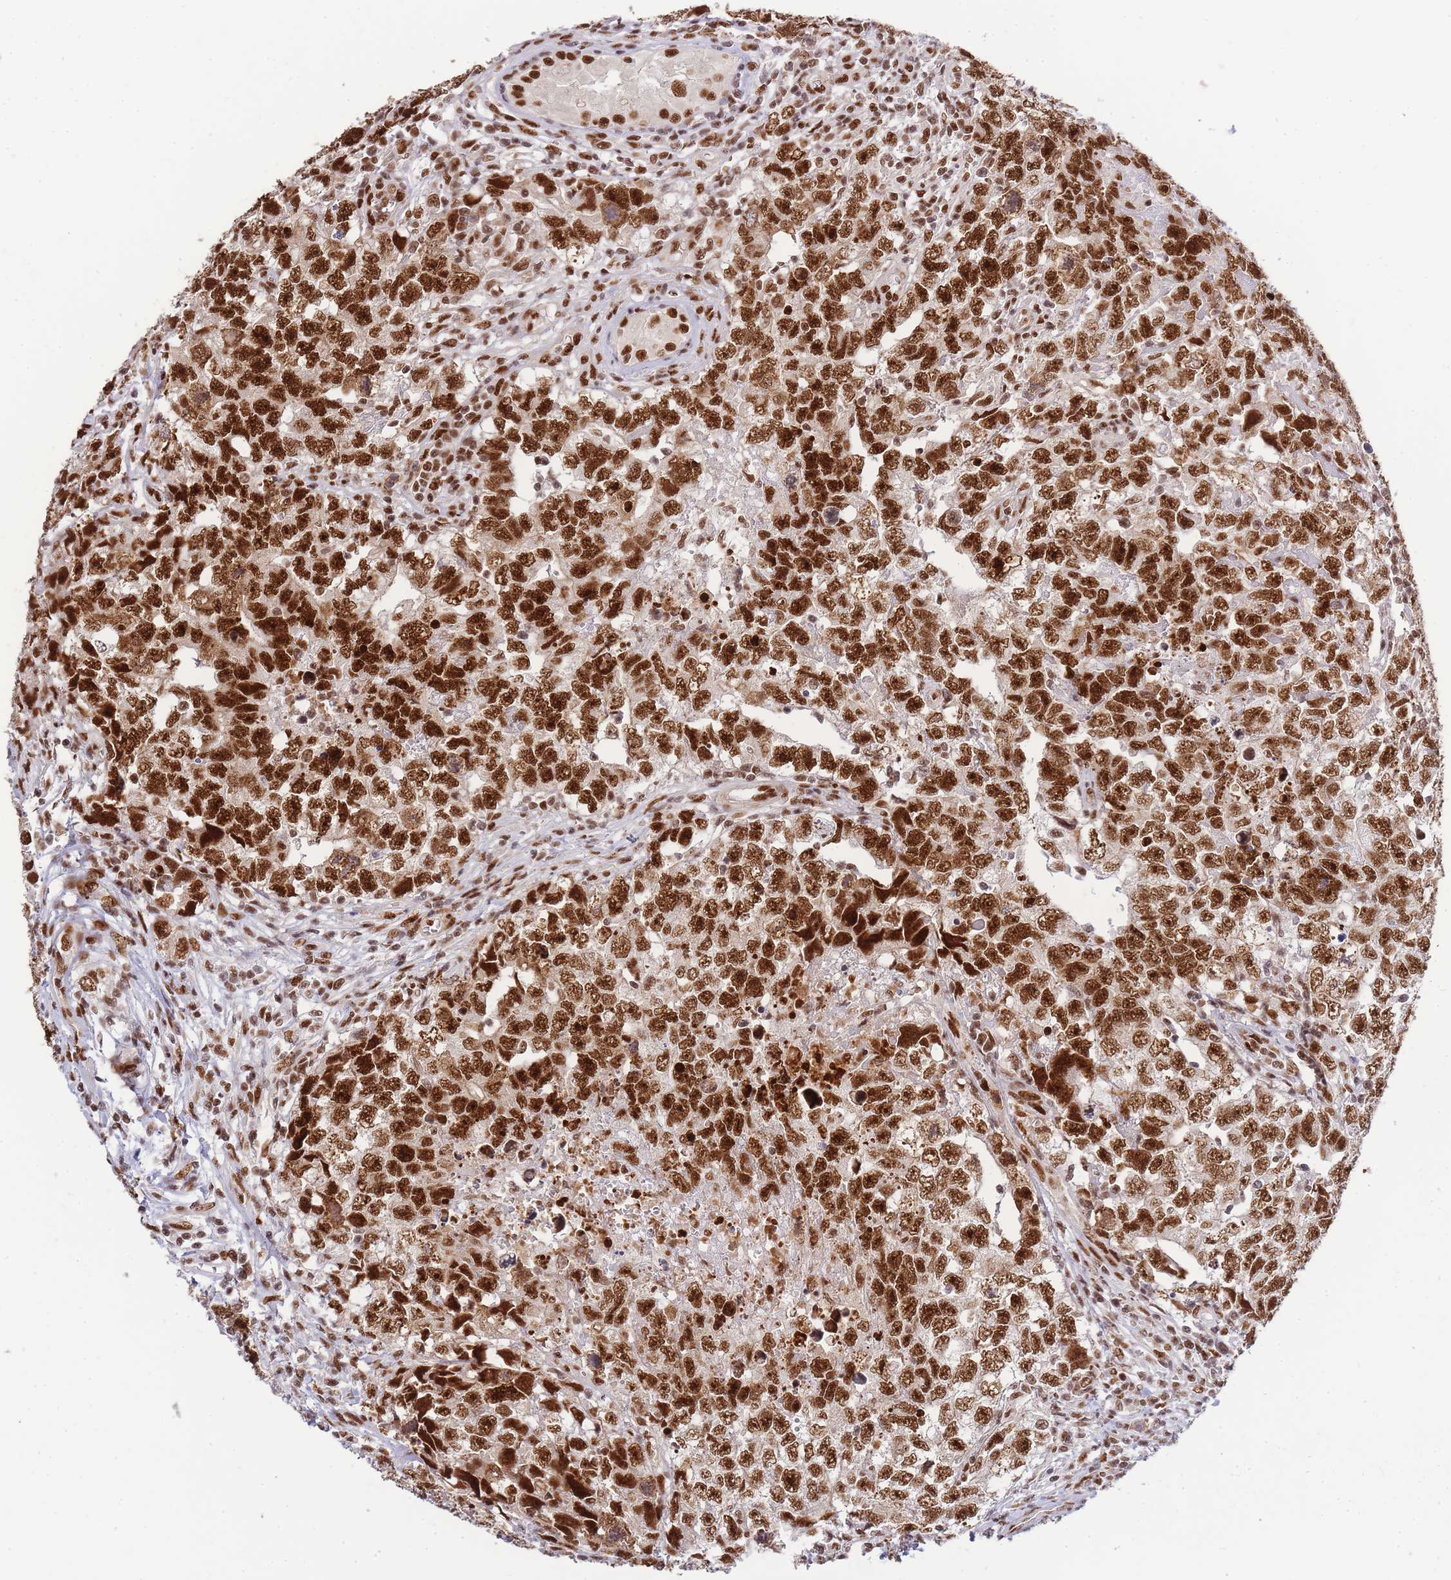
{"staining": {"intensity": "strong", "quantity": ">75%", "location": "nuclear"}, "tissue": "testis cancer", "cell_type": "Tumor cells", "image_type": "cancer", "snomed": [{"axis": "morphology", "description": "Carcinoma, Embryonal, NOS"}, {"axis": "topography", "description": "Testis"}], "caption": "Immunohistochemical staining of testis cancer displays high levels of strong nuclear staining in about >75% of tumor cells.", "gene": "PRKDC", "patient": {"sex": "male", "age": 22}}